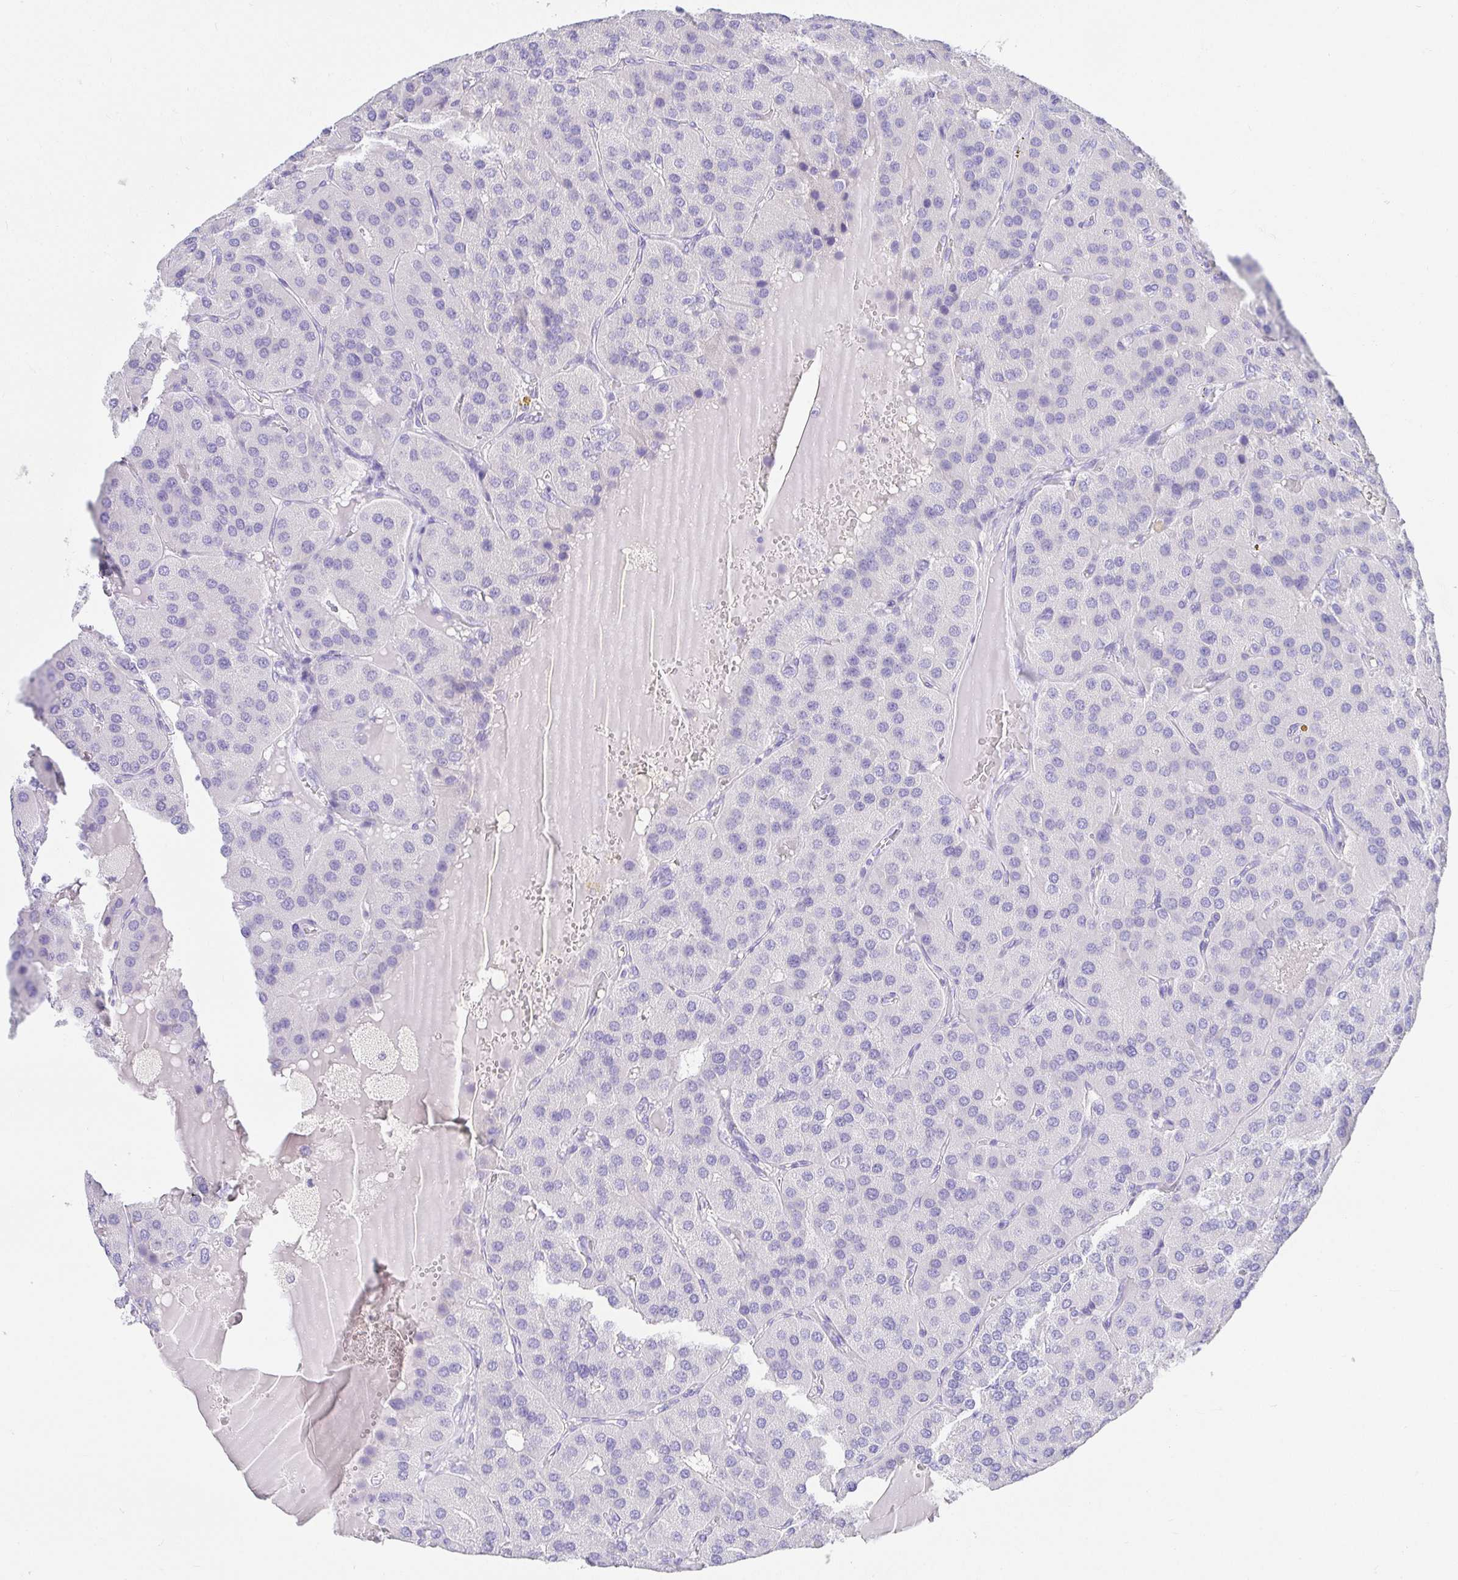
{"staining": {"intensity": "negative", "quantity": "none", "location": "none"}, "tissue": "parathyroid gland", "cell_type": "Glandular cells", "image_type": "normal", "snomed": [{"axis": "morphology", "description": "Normal tissue, NOS"}, {"axis": "morphology", "description": "Adenoma, NOS"}, {"axis": "topography", "description": "Parathyroid gland"}], "caption": "Immunohistochemistry histopathology image of normal parathyroid gland: human parathyroid gland stained with DAB exhibits no significant protein staining in glandular cells.", "gene": "CHAT", "patient": {"sex": "female", "age": 86}}